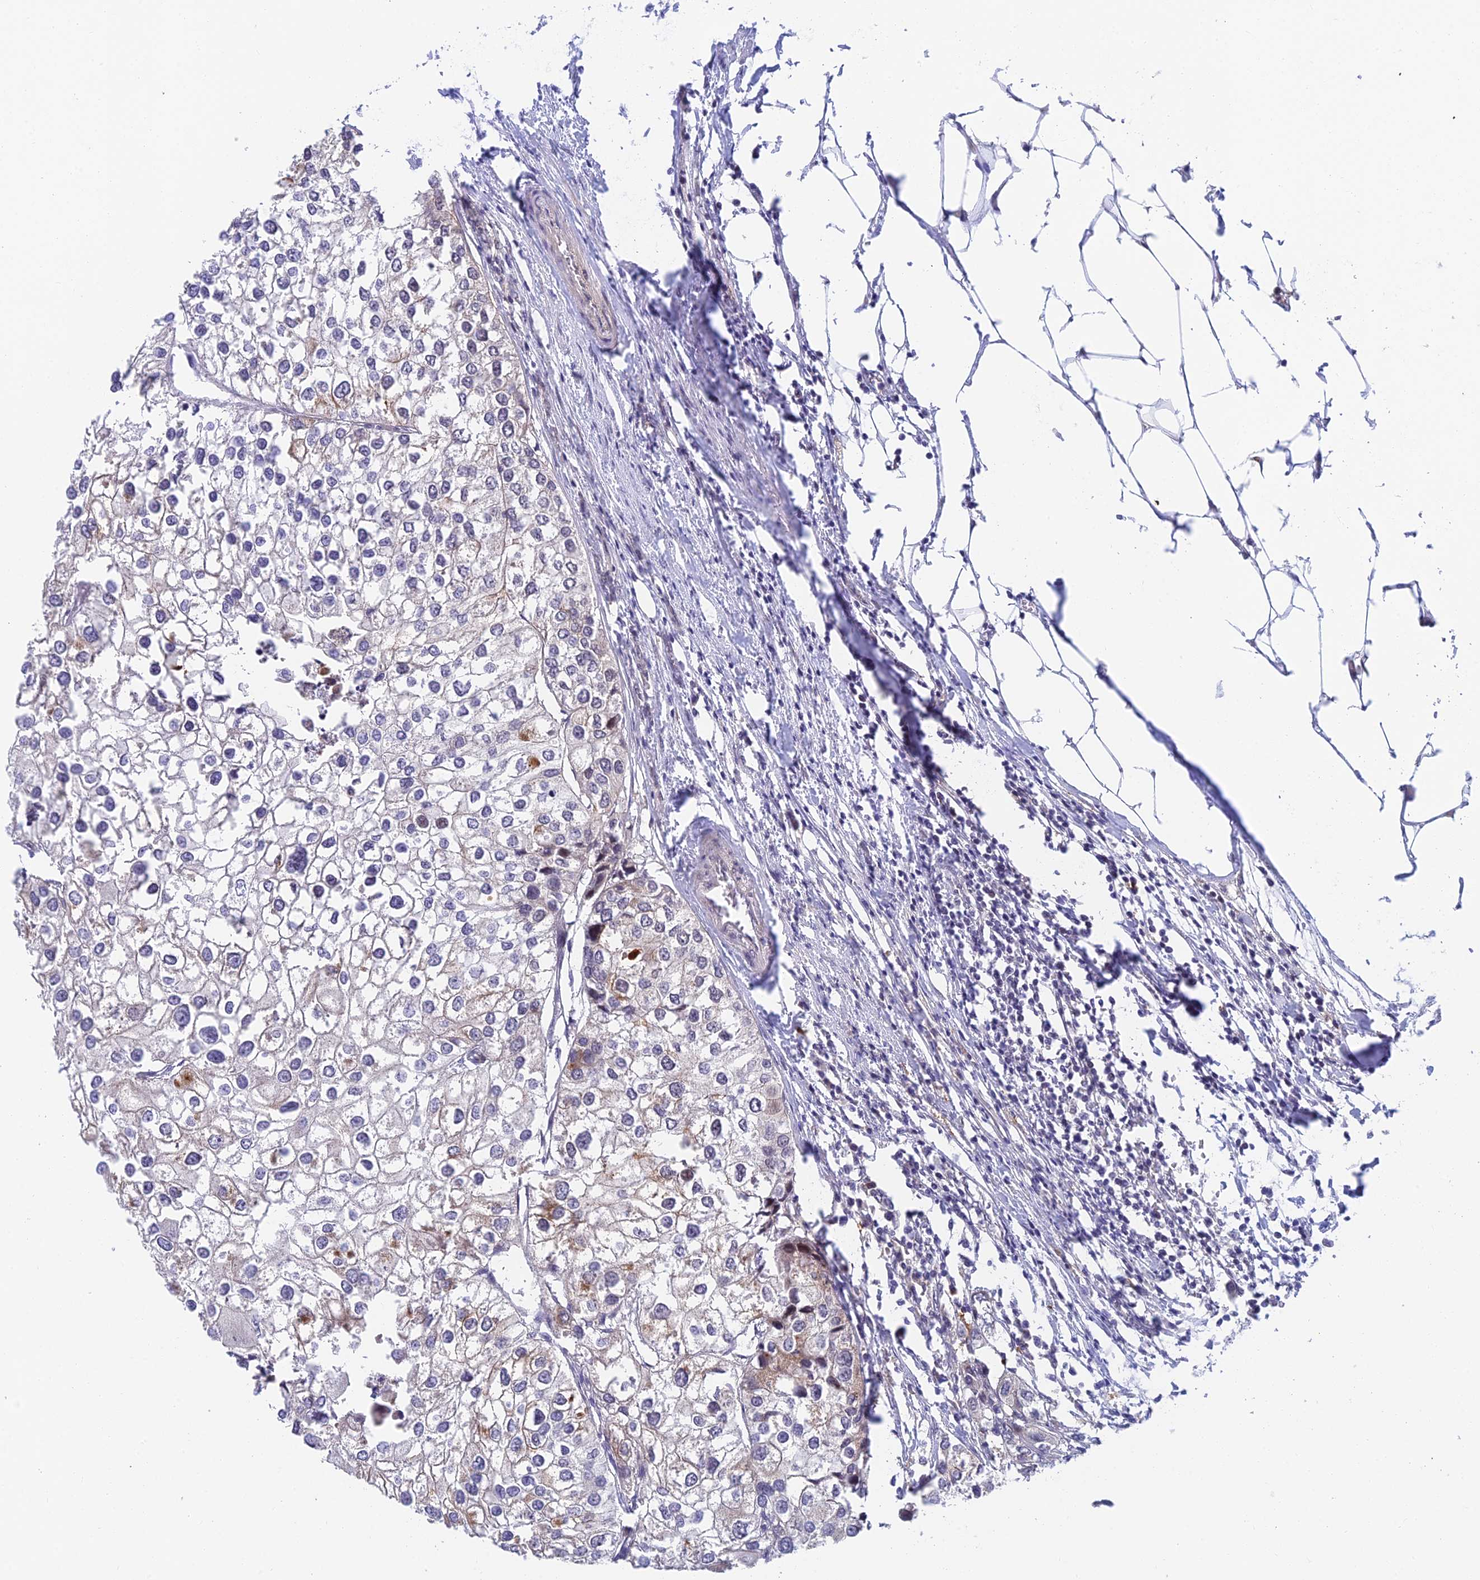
{"staining": {"intensity": "negative", "quantity": "none", "location": "none"}, "tissue": "urothelial cancer", "cell_type": "Tumor cells", "image_type": "cancer", "snomed": [{"axis": "morphology", "description": "Urothelial carcinoma, High grade"}, {"axis": "topography", "description": "Urinary bladder"}], "caption": "Protein analysis of urothelial cancer displays no significant expression in tumor cells.", "gene": "NSMCE1", "patient": {"sex": "male", "age": 64}}